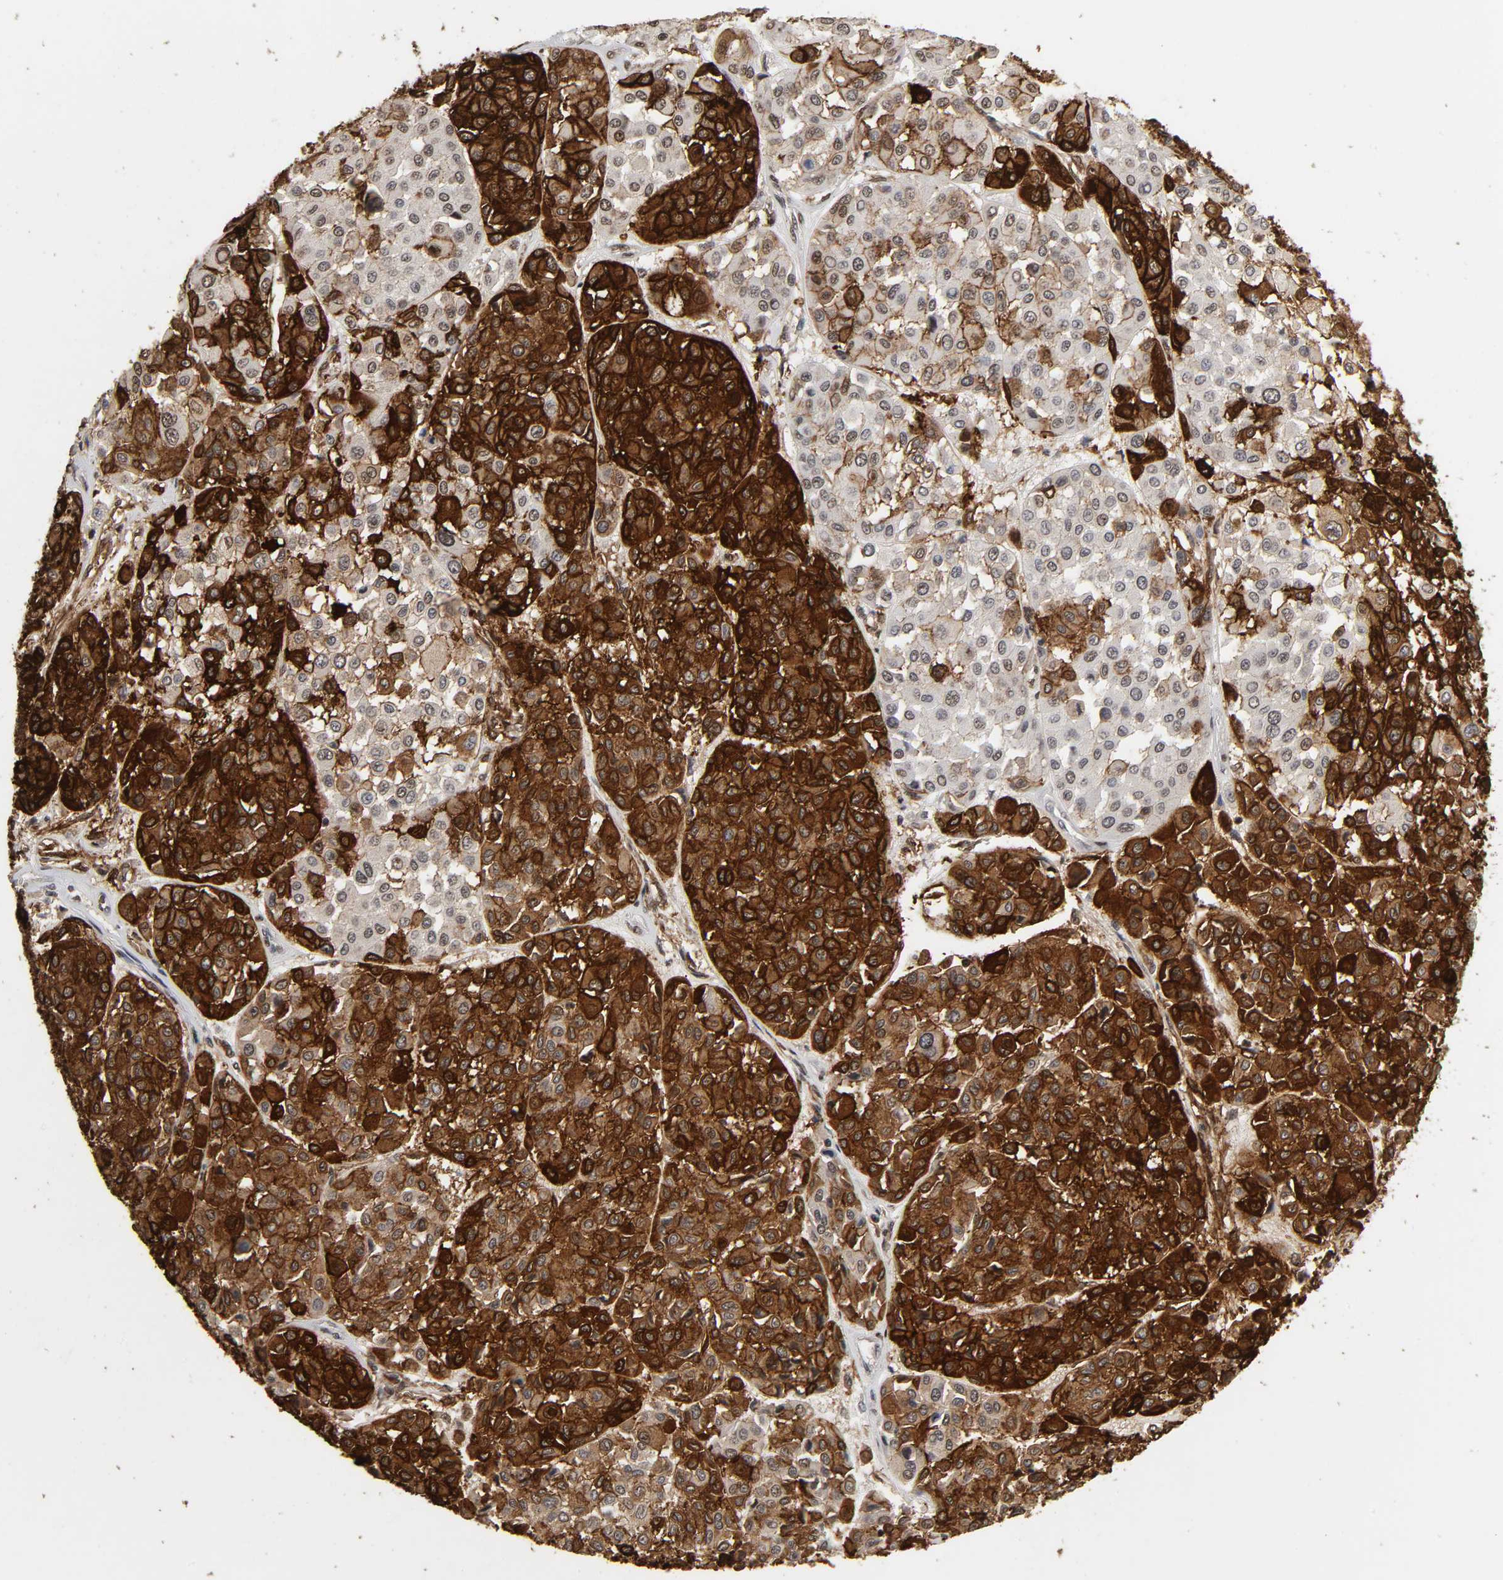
{"staining": {"intensity": "strong", "quantity": ">75%", "location": "cytoplasmic/membranous,nuclear"}, "tissue": "melanoma", "cell_type": "Tumor cells", "image_type": "cancer", "snomed": [{"axis": "morphology", "description": "Malignant melanoma, Metastatic site"}, {"axis": "topography", "description": "Soft tissue"}], "caption": "Malignant melanoma (metastatic site) stained for a protein demonstrates strong cytoplasmic/membranous and nuclear positivity in tumor cells.", "gene": "AHNAK2", "patient": {"sex": "male", "age": 41}}